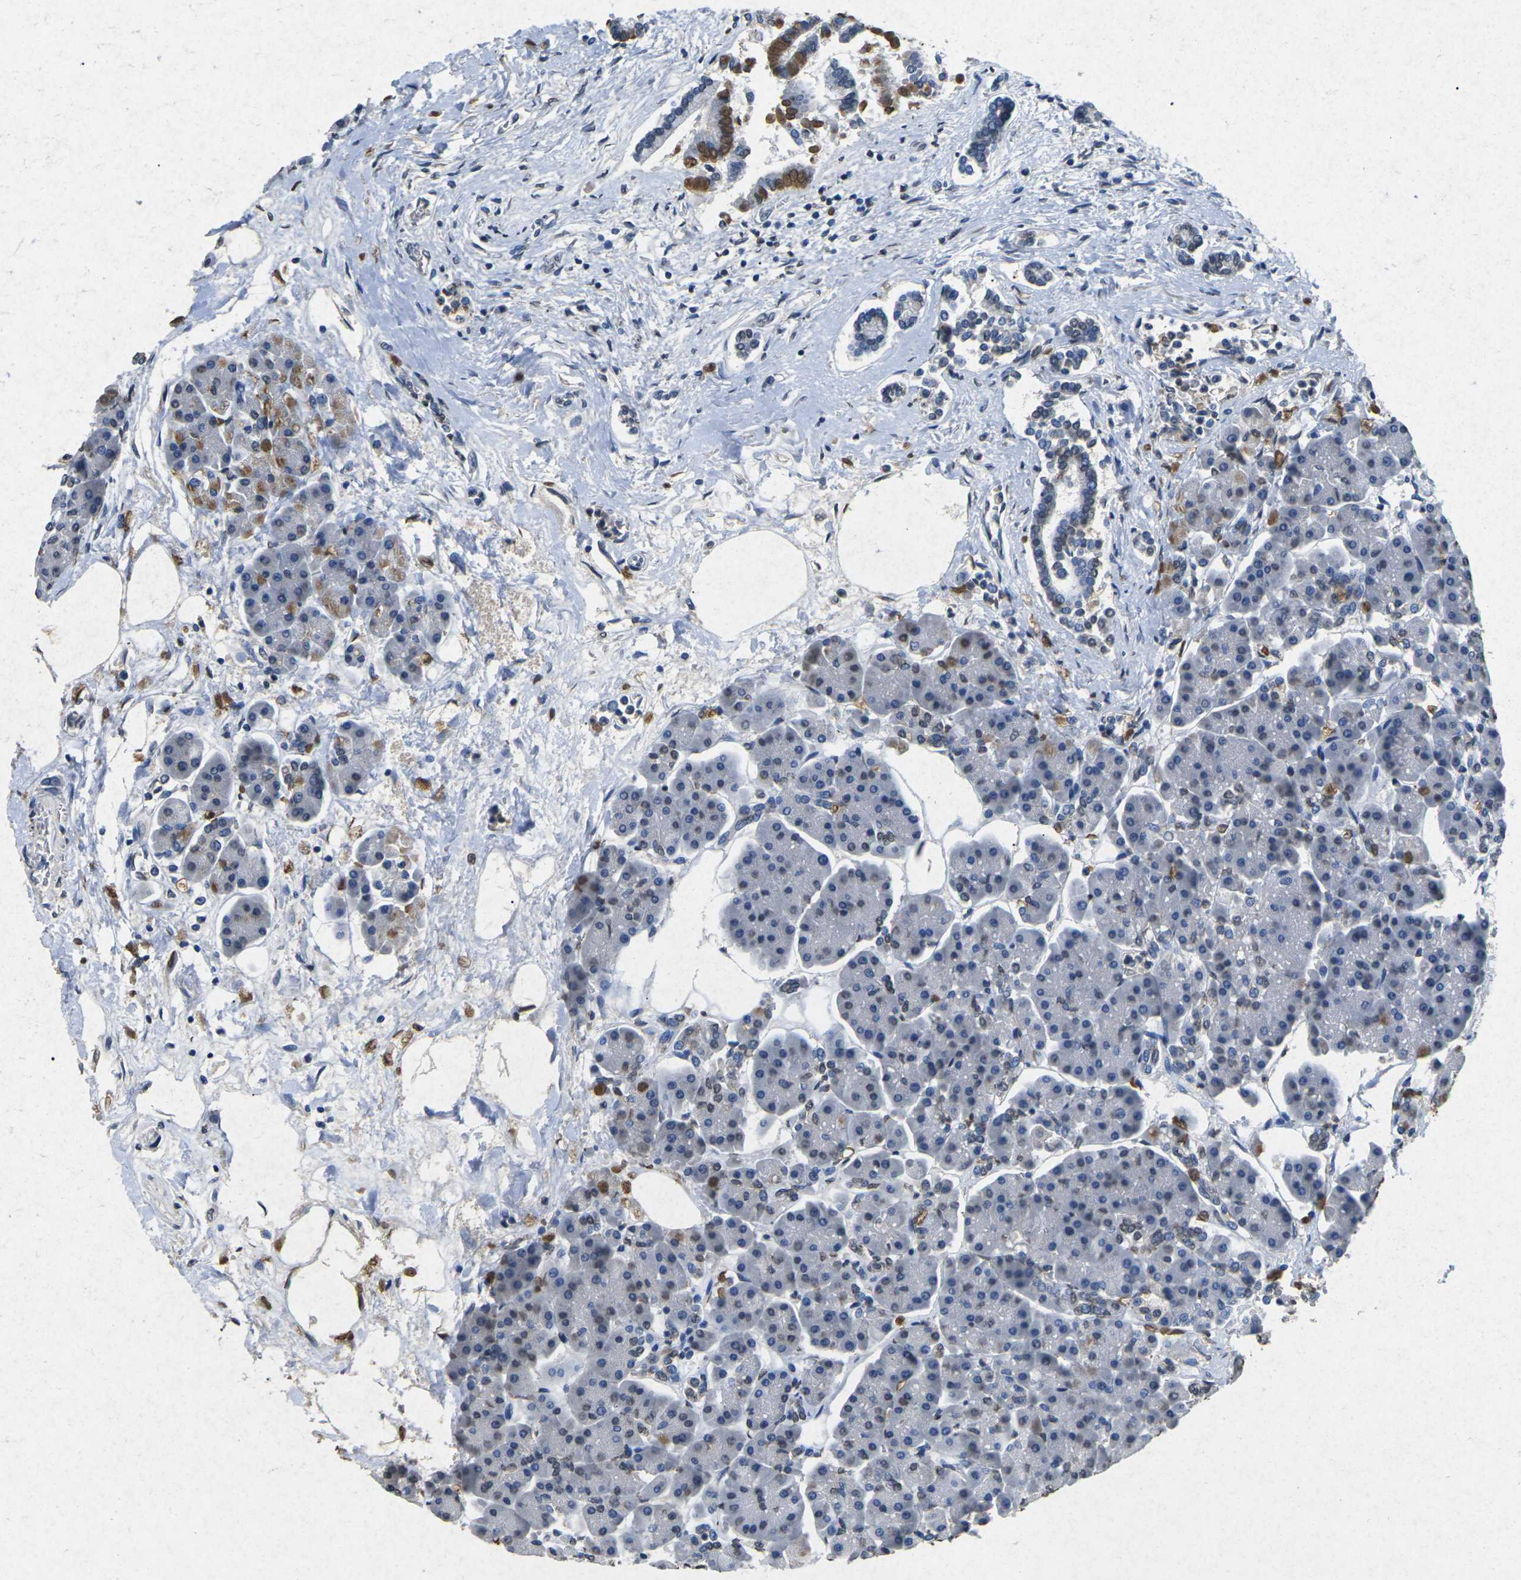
{"staining": {"intensity": "weak", "quantity": "25%-75%", "location": "cytoplasmic/membranous,nuclear"}, "tissue": "pancreas", "cell_type": "Exocrine glandular cells", "image_type": "normal", "snomed": [{"axis": "morphology", "description": "Normal tissue, NOS"}, {"axis": "topography", "description": "Pancreas"}], "caption": "Protein analysis of normal pancreas demonstrates weak cytoplasmic/membranous,nuclear staining in approximately 25%-75% of exocrine glandular cells. (brown staining indicates protein expression, while blue staining denotes nuclei).", "gene": "SCNN1B", "patient": {"sex": "female", "age": 70}}